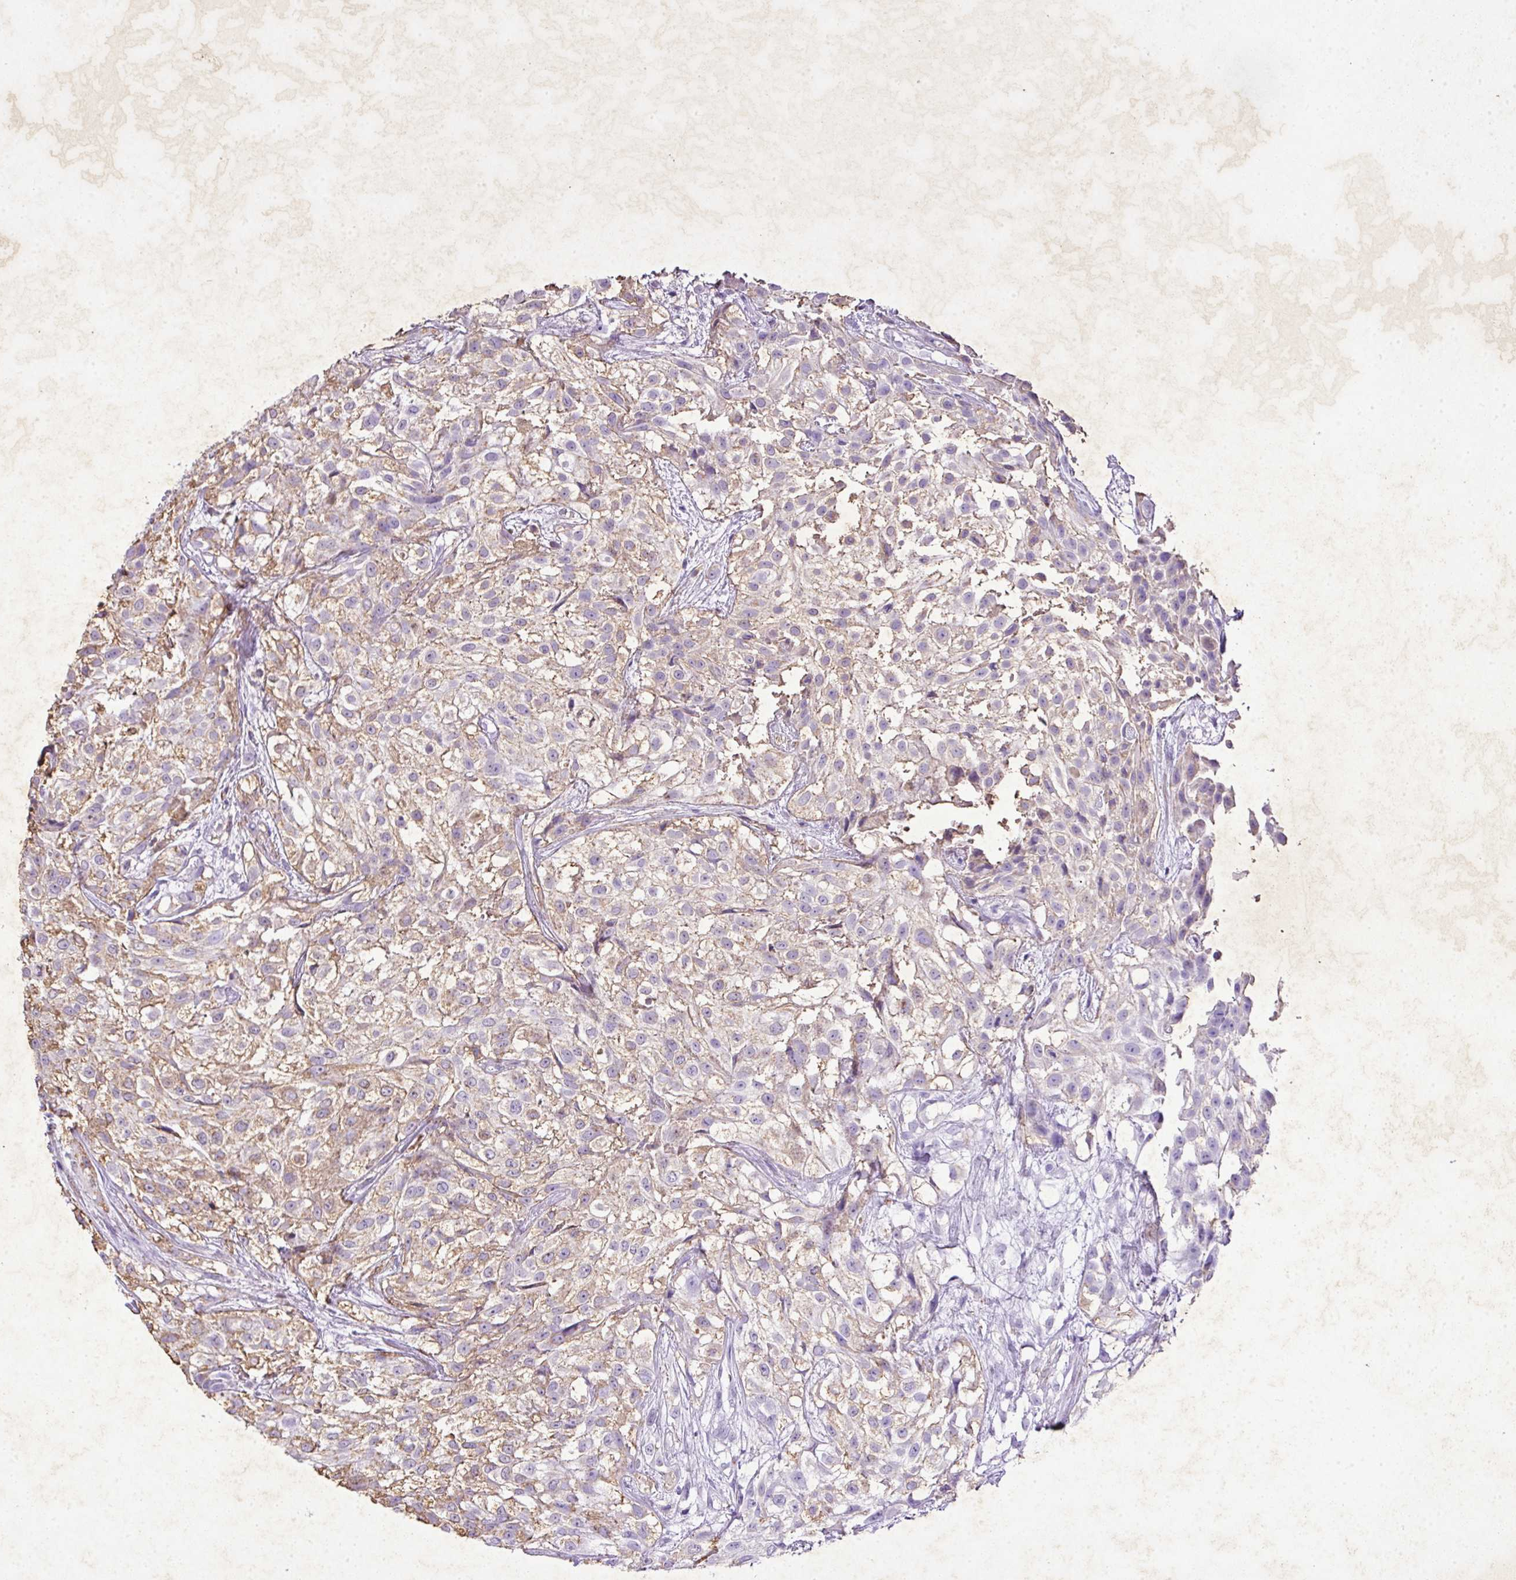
{"staining": {"intensity": "weak", "quantity": "25%-75%", "location": "cytoplasmic/membranous"}, "tissue": "urothelial cancer", "cell_type": "Tumor cells", "image_type": "cancer", "snomed": [{"axis": "morphology", "description": "Urothelial carcinoma, High grade"}, {"axis": "topography", "description": "Urinary bladder"}], "caption": "A histopathology image of urothelial carcinoma (high-grade) stained for a protein displays weak cytoplasmic/membranous brown staining in tumor cells.", "gene": "KCNJ11", "patient": {"sex": "male", "age": 56}}